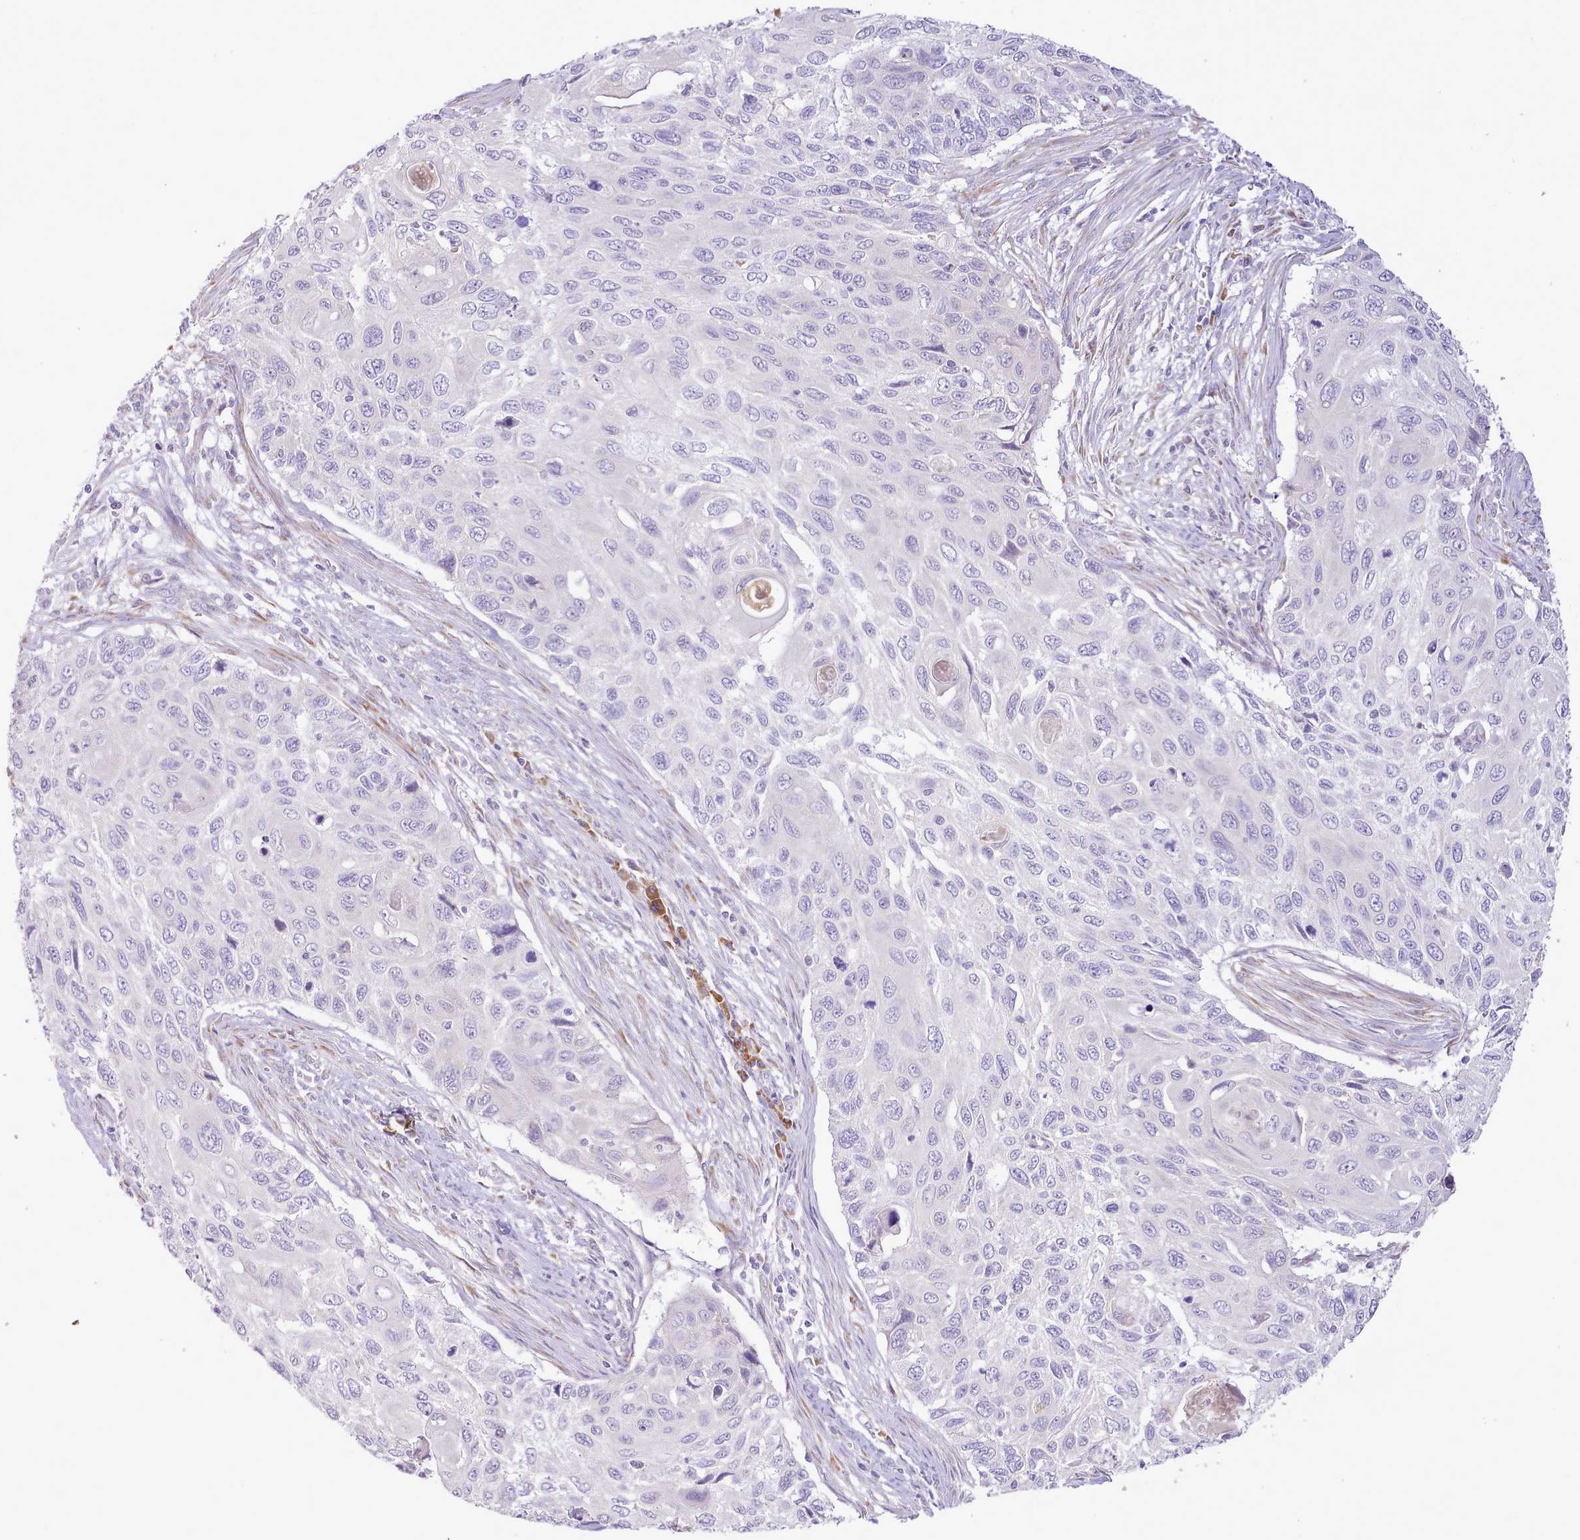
{"staining": {"intensity": "negative", "quantity": "none", "location": "none"}, "tissue": "cervical cancer", "cell_type": "Tumor cells", "image_type": "cancer", "snomed": [{"axis": "morphology", "description": "Squamous cell carcinoma, NOS"}, {"axis": "topography", "description": "Cervix"}], "caption": "High magnification brightfield microscopy of cervical cancer (squamous cell carcinoma) stained with DAB (brown) and counterstained with hematoxylin (blue): tumor cells show no significant positivity. Brightfield microscopy of IHC stained with DAB (brown) and hematoxylin (blue), captured at high magnification.", "gene": "CCL1", "patient": {"sex": "female", "age": 70}}